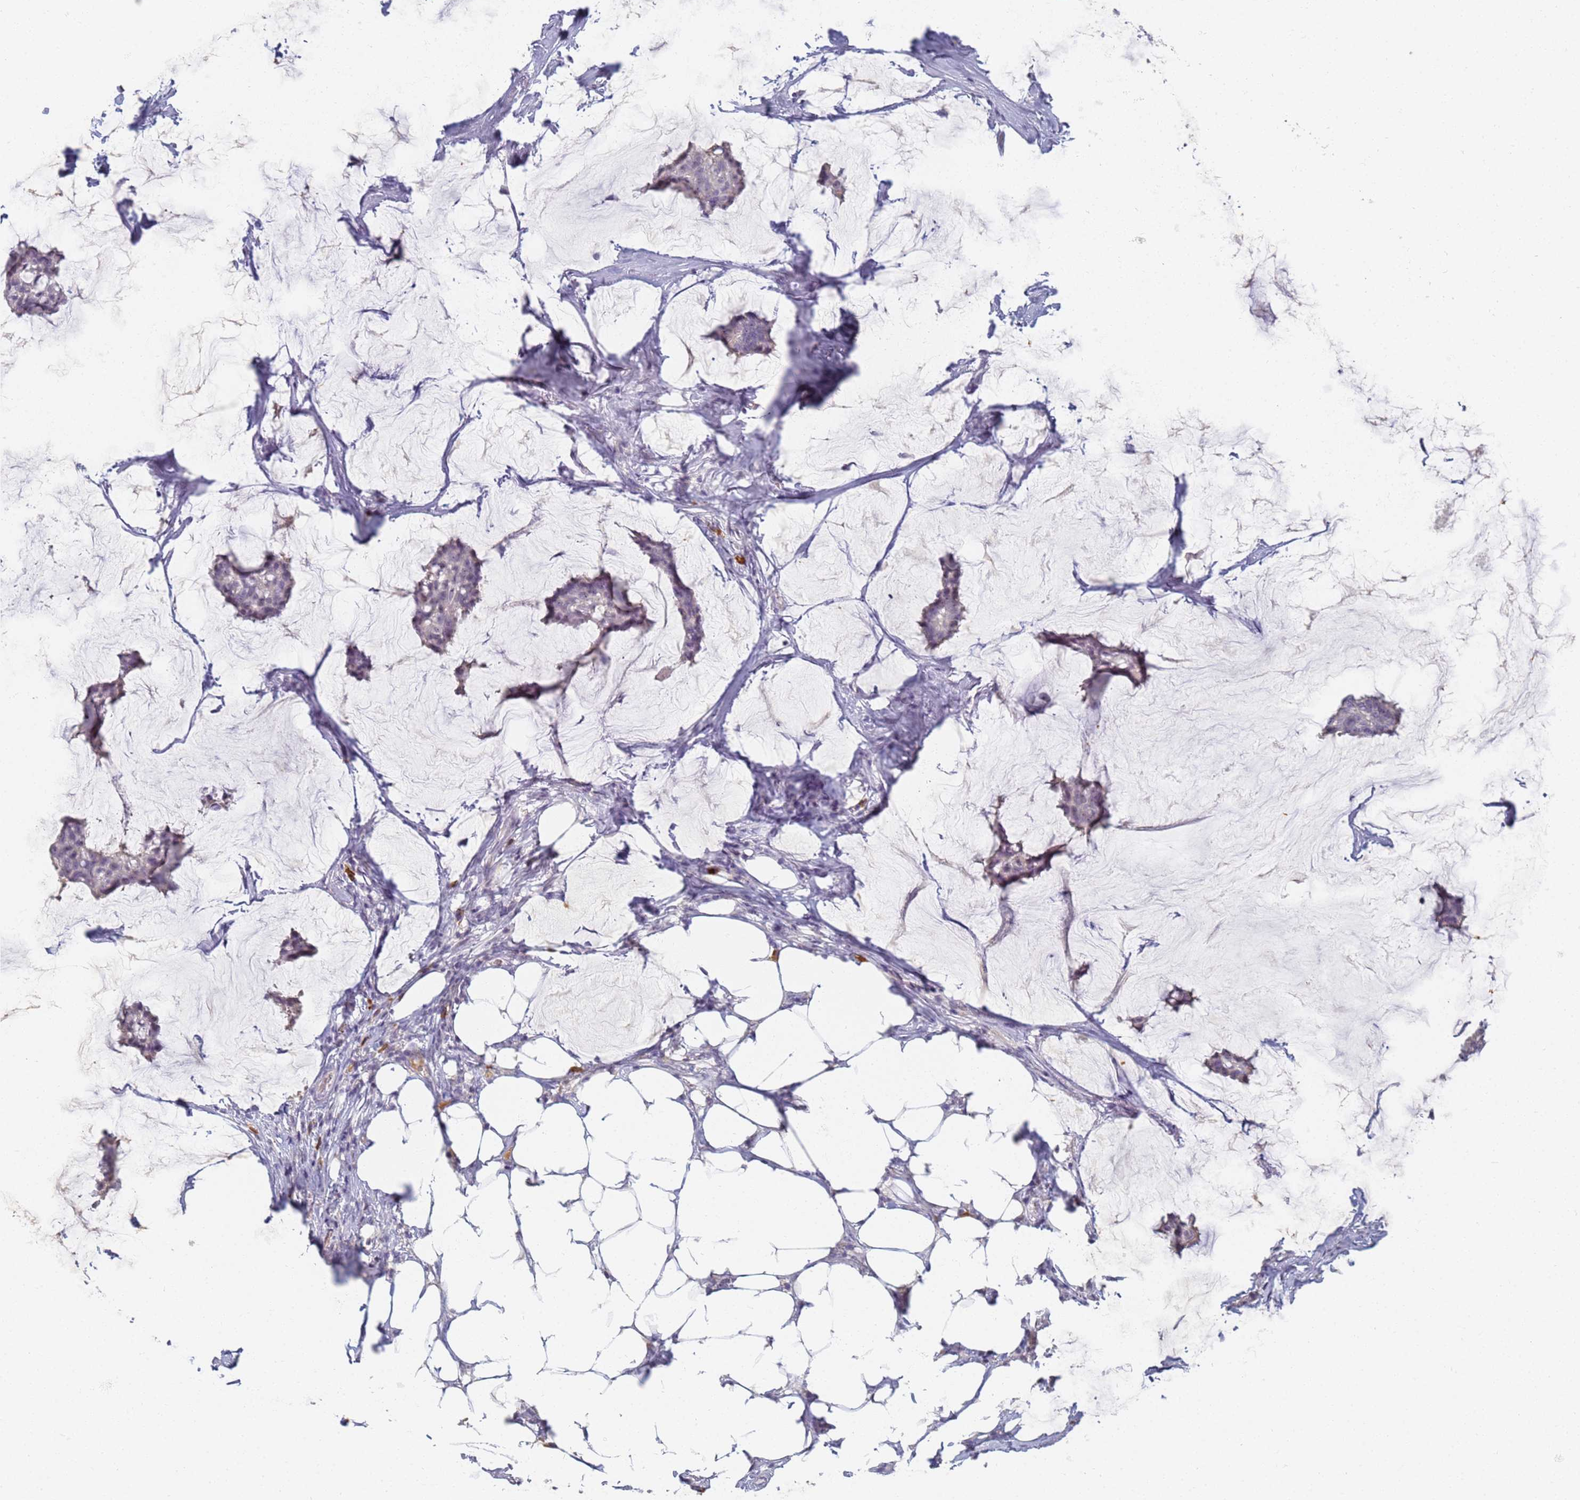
{"staining": {"intensity": "negative", "quantity": "none", "location": "none"}, "tissue": "breast cancer", "cell_type": "Tumor cells", "image_type": "cancer", "snomed": [{"axis": "morphology", "description": "Duct carcinoma"}, {"axis": "topography", "description": "Breast"}], "caption": "Immunohistochemistry (IHC) micrograph of neoplastic tissue: breast intraductal carcinoma stained with DAB (3,3'-diaminobenzidine) demonstrates no significant protein expression in tumor cells.", "gene": "SLC38A9", "patient": {"sex": "female", "age": 93}}